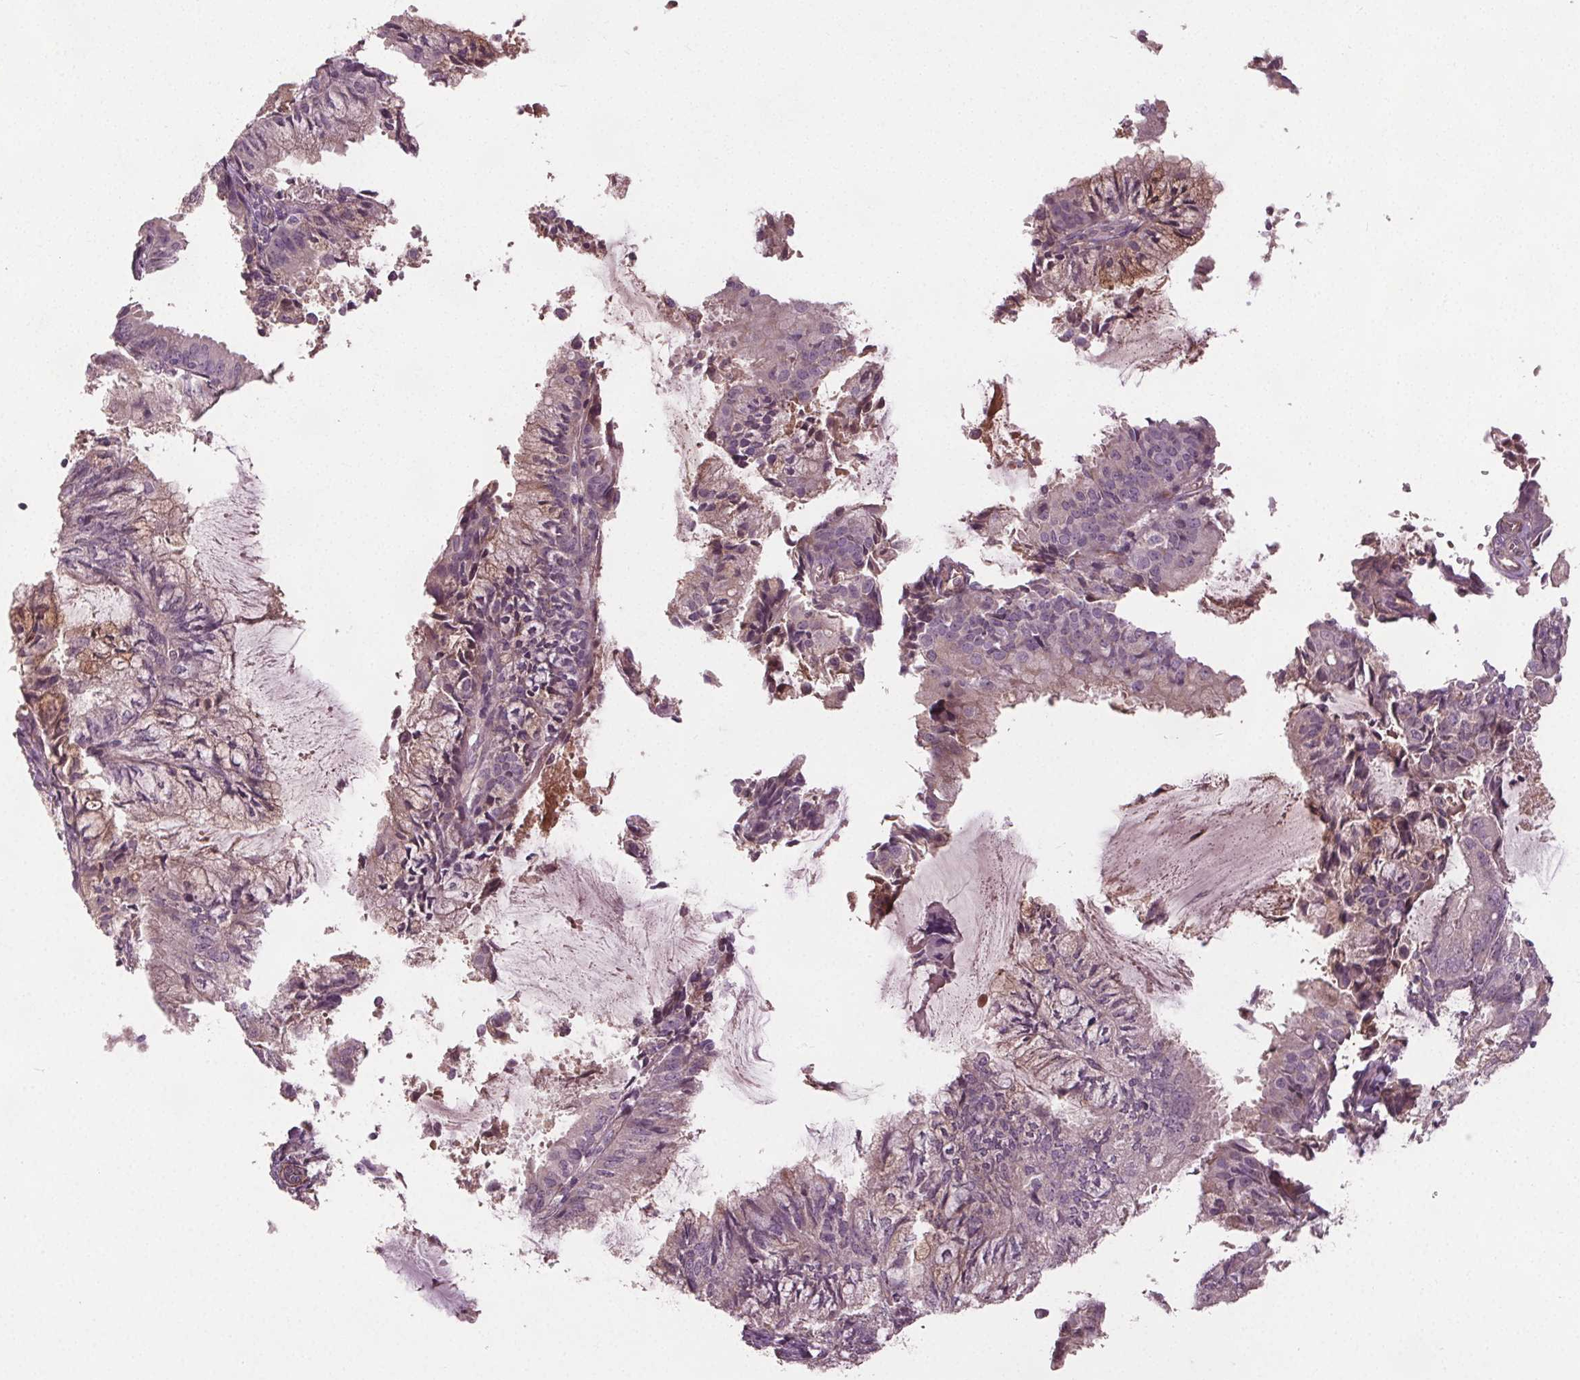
{"staining": {"intensity": "negative", "quantity": "none", "location": "none"}, "tissue": "endometrial cancer", "cell_type": "Tumor cells", "image_type": "cancer", "snomed": [{"axis": "morphology", "description": "Adenocarcinoma, NOS"}, {"axis": "topography", "description": "Endometrium"}], "caption": "Immunohistochemical staining of human adenocarcinoma (endometrial) exhibits no significant positivity in tumor cells.", "gene": "PDGFD", "patient": {"sex": "female", "age": 57}}